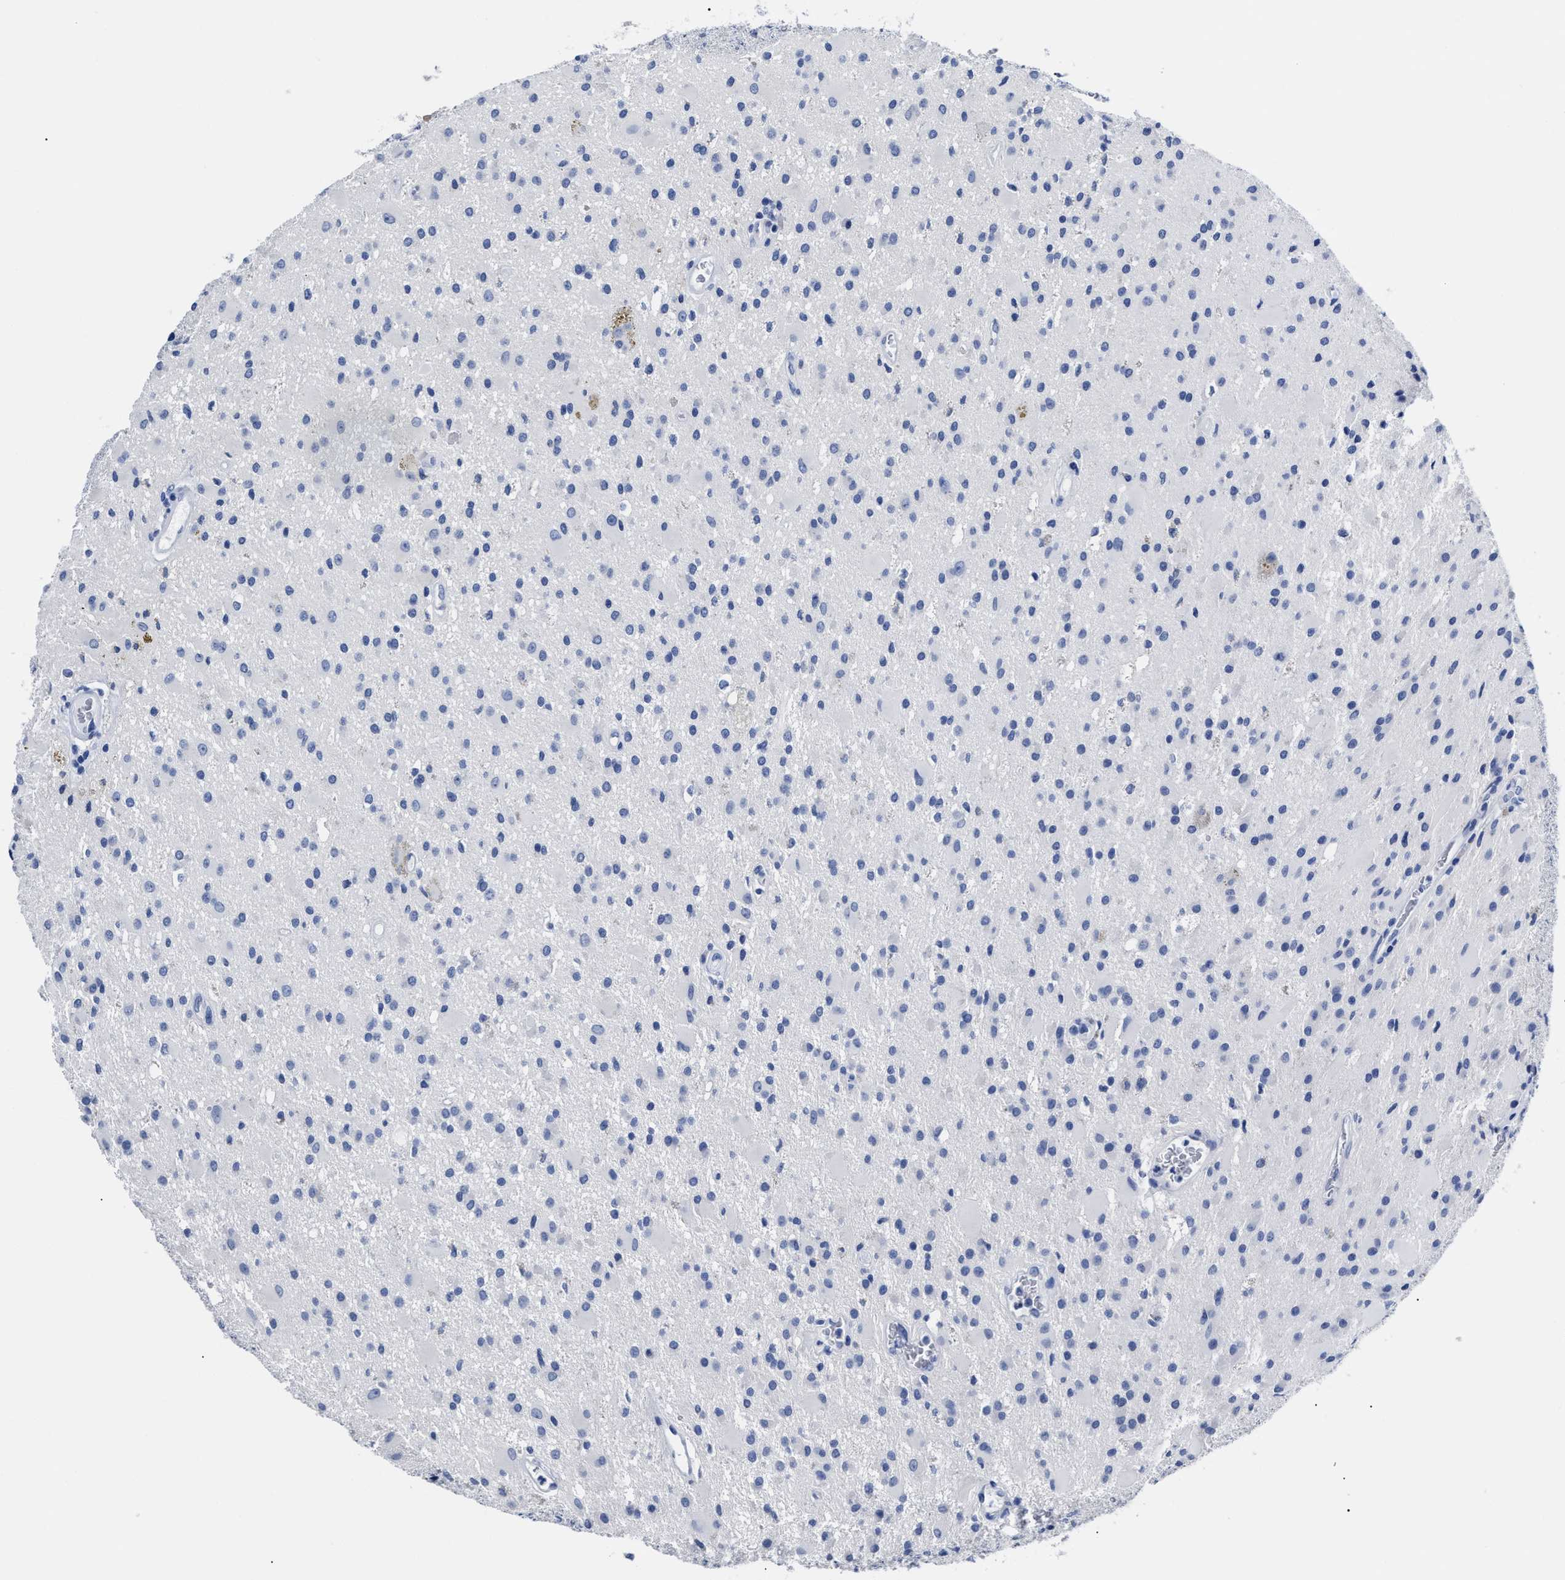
{"staining": {"intensity": "negative", "quantity": "none", "location": "none"}, "tissue": "glioma", "cell_type": "Tumor cells", "image_type": "cancer", "snomed": [{"axis": "morphology", "description": "Glioma, malignant, Low grade"}, {"axis": "topography", "description": "Brain"}], "caption": "This is an immunohistochemistry (IHC) photomicrograph of human glioma. There is no staining in tumor cells.", "gene": "ALPG", "patient": {"sex": "male", "age": 58}}